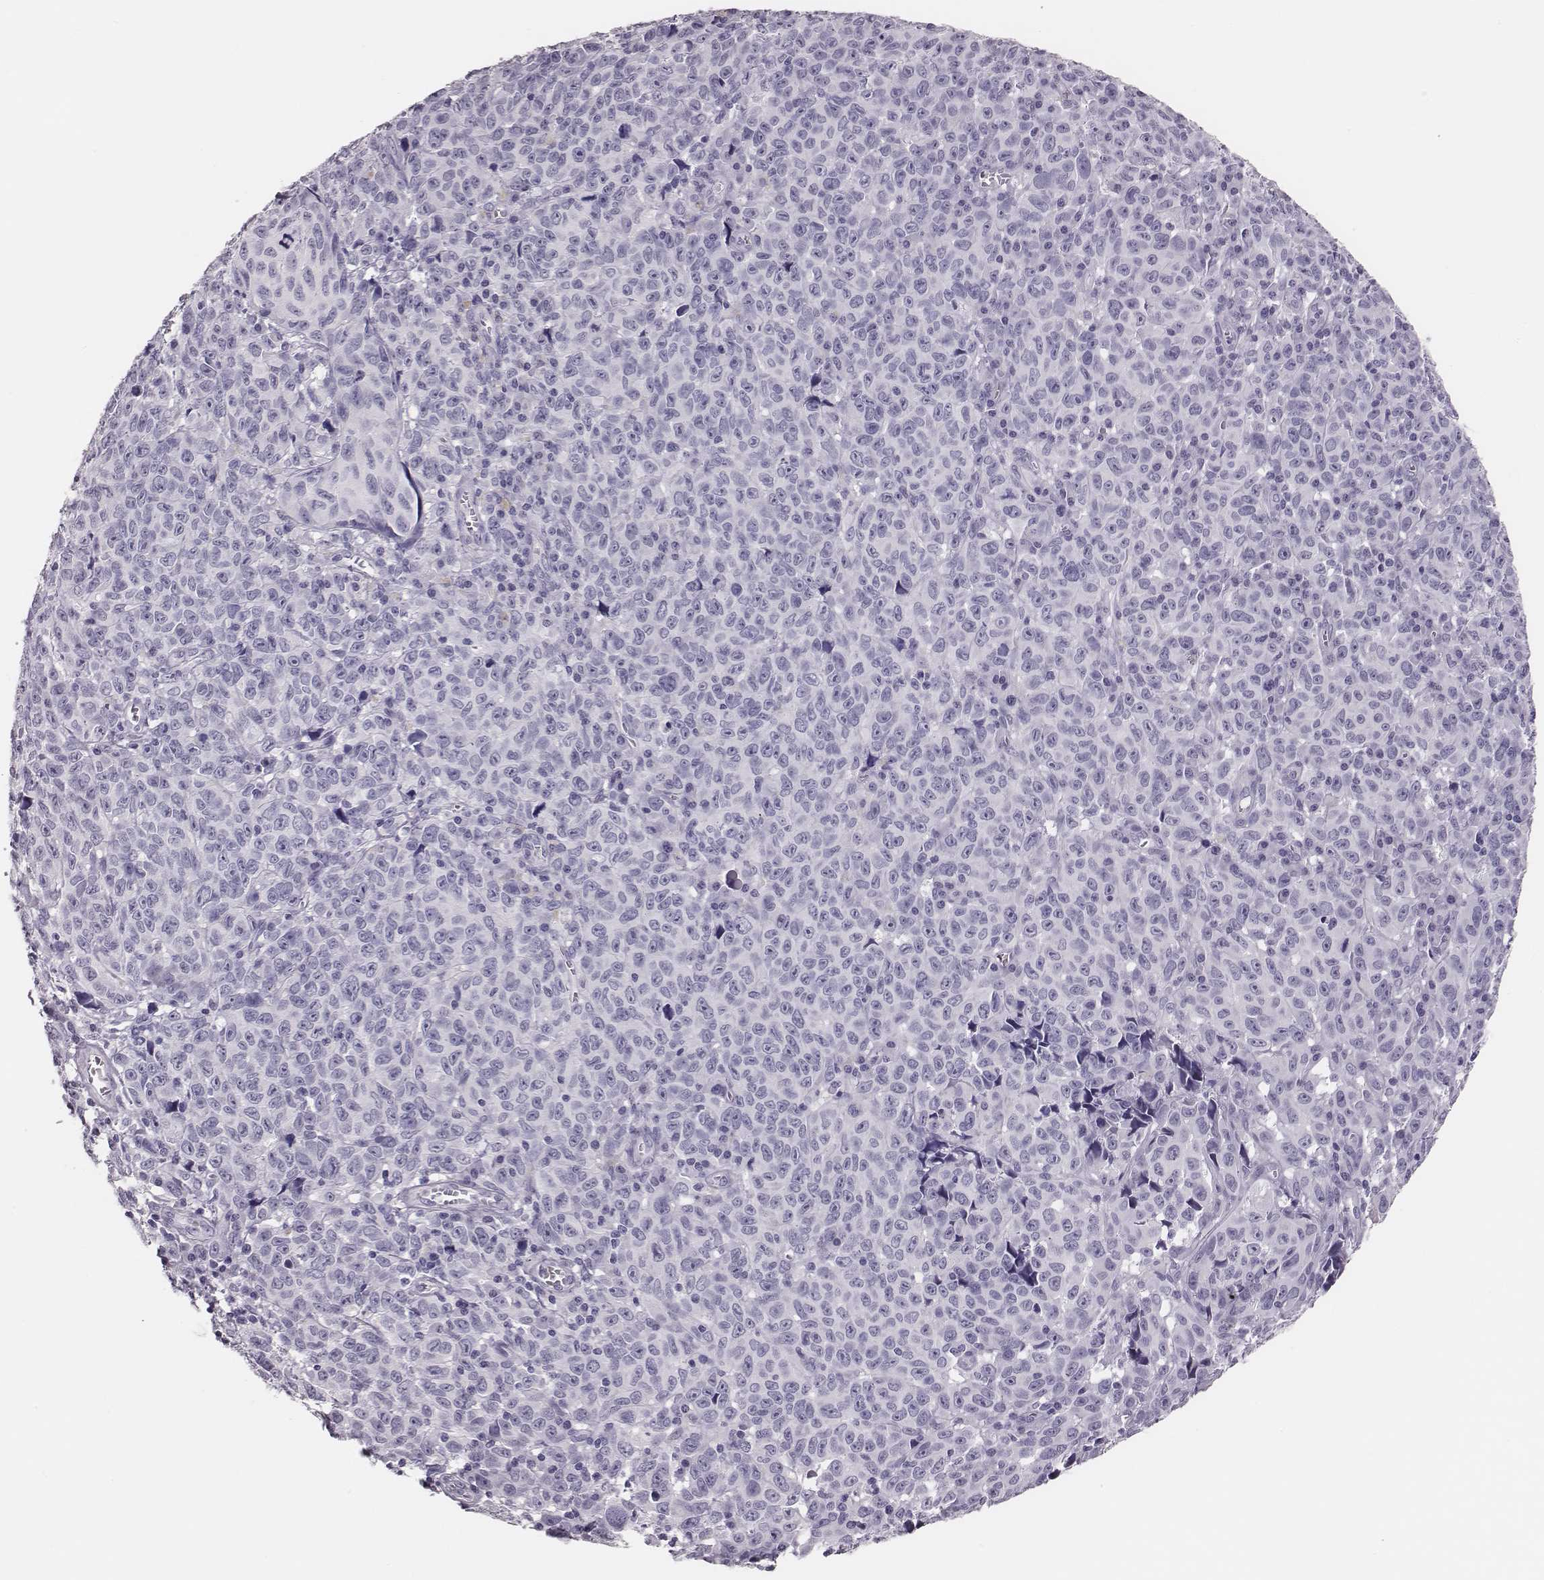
{"staining": {"intensity": "negative", "quantity": "none", "location": "none"}, "tissue": "melanoma", "cell_type": "Tumor cells", "image_type": "cancer", "snomed": [{"axis": "morphology", "description": "Malignant melanoma, NOS"}, {"axis": "topography", "description": "Vulva, labia, clitoris and Bartholin´s gland, NO"}], "caption": "The IHC micrograph has no significant staining in tumor cells of melanoma tissue.", "gene": "H1-6", "patient": {"sex": "female", "age": 75}}